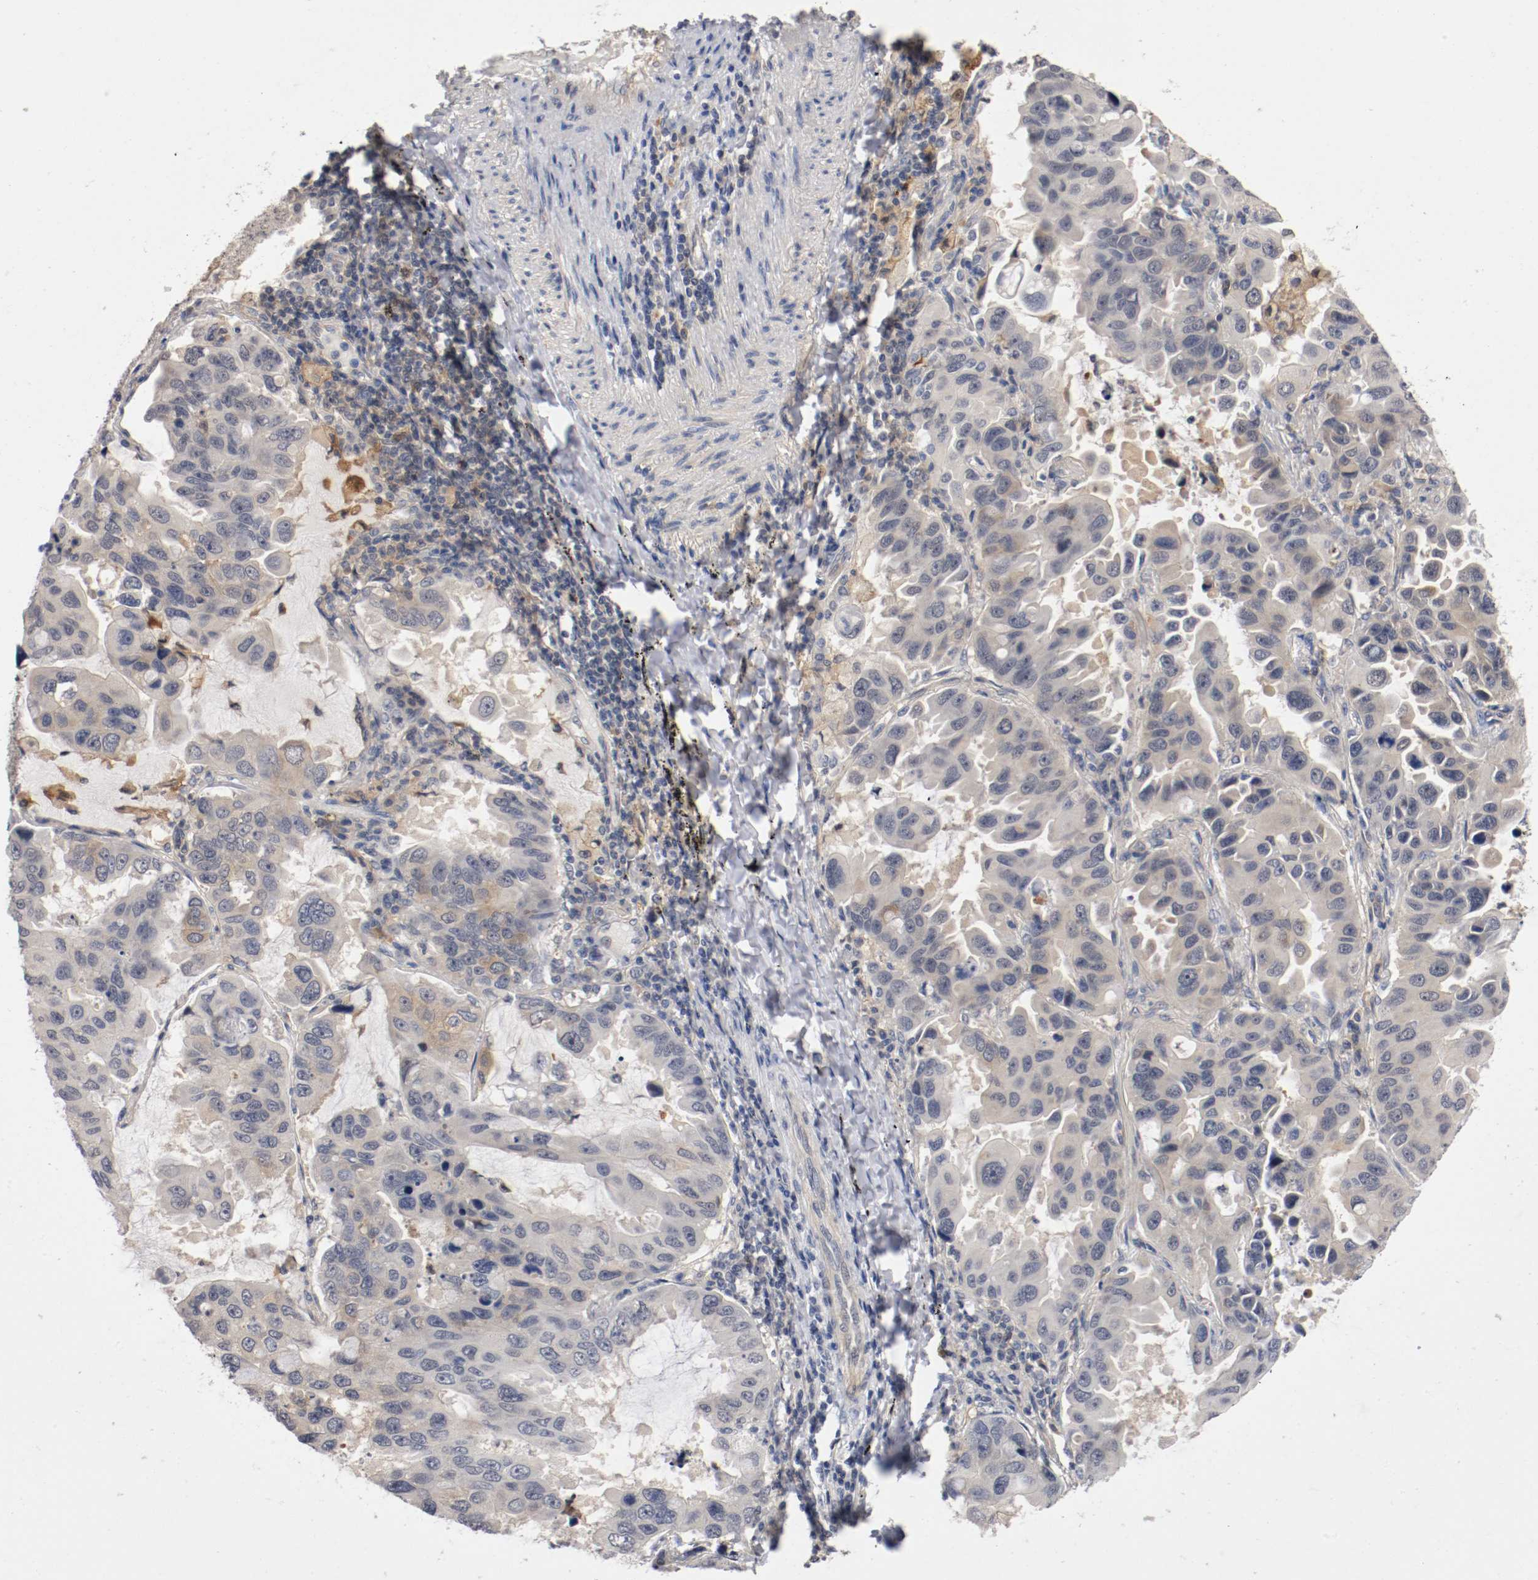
{"staining": {"intensity": "weak", "quantity": "<25%", "location": "cytoplasmic/membranous"}, "tissue": "lung cancer", "cell_type": "Tumor cells", "image_type": "cancer", "snomed": [{"axis": "morphology", "description": "Adenocarcinoma, NOS"}, {"axis": "topography", "description": "Lung"}], "caption": "Protein analysis of lung cancer (adenocarcinoma) shows no significant staining in tumor cells.", "gene": "RBM23", "patient": {"sex": "male", "age": 64}}